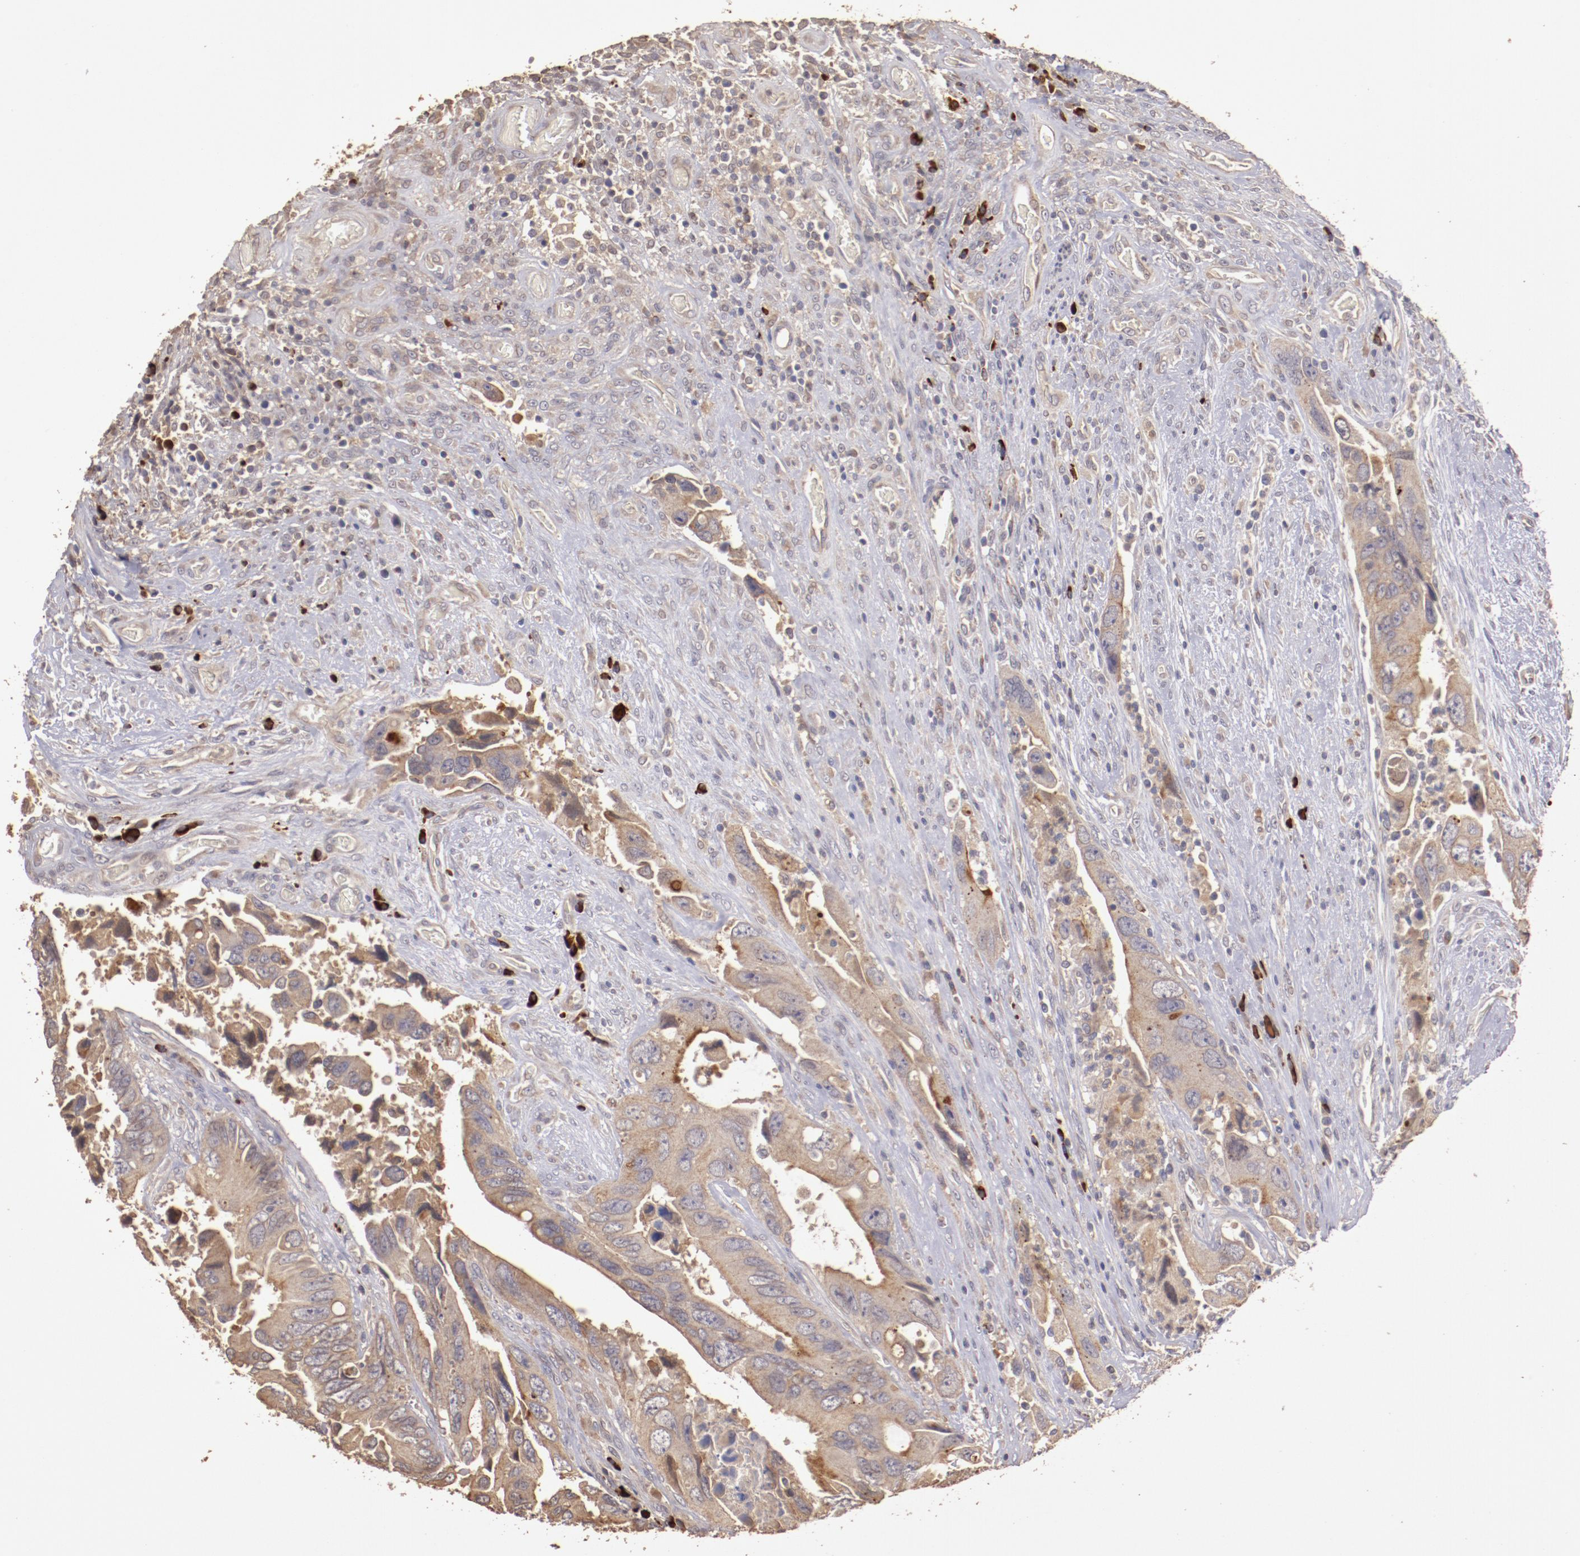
{"staining": {"intensity": "moderate", "quantity": ">75%", "location": "cytoplasmic/membranous"}, "tissue": "colorectal cancer", "cell_type": "Tumor cells", "image_type": "cancer", "snomed": [{"axis": "morphology", "description": "Adenocarcinoma, NOS"}, {"axis": "topography", "description": "Rectum"}], "caption": "Colorectal cancer (adenocarcinoma) tissue reveals moderate cytoplasmic/membranous expression in approximately >75% of tumor cells", "gene": "SRRD", "patient": {"sex": "male", "age": 70}}